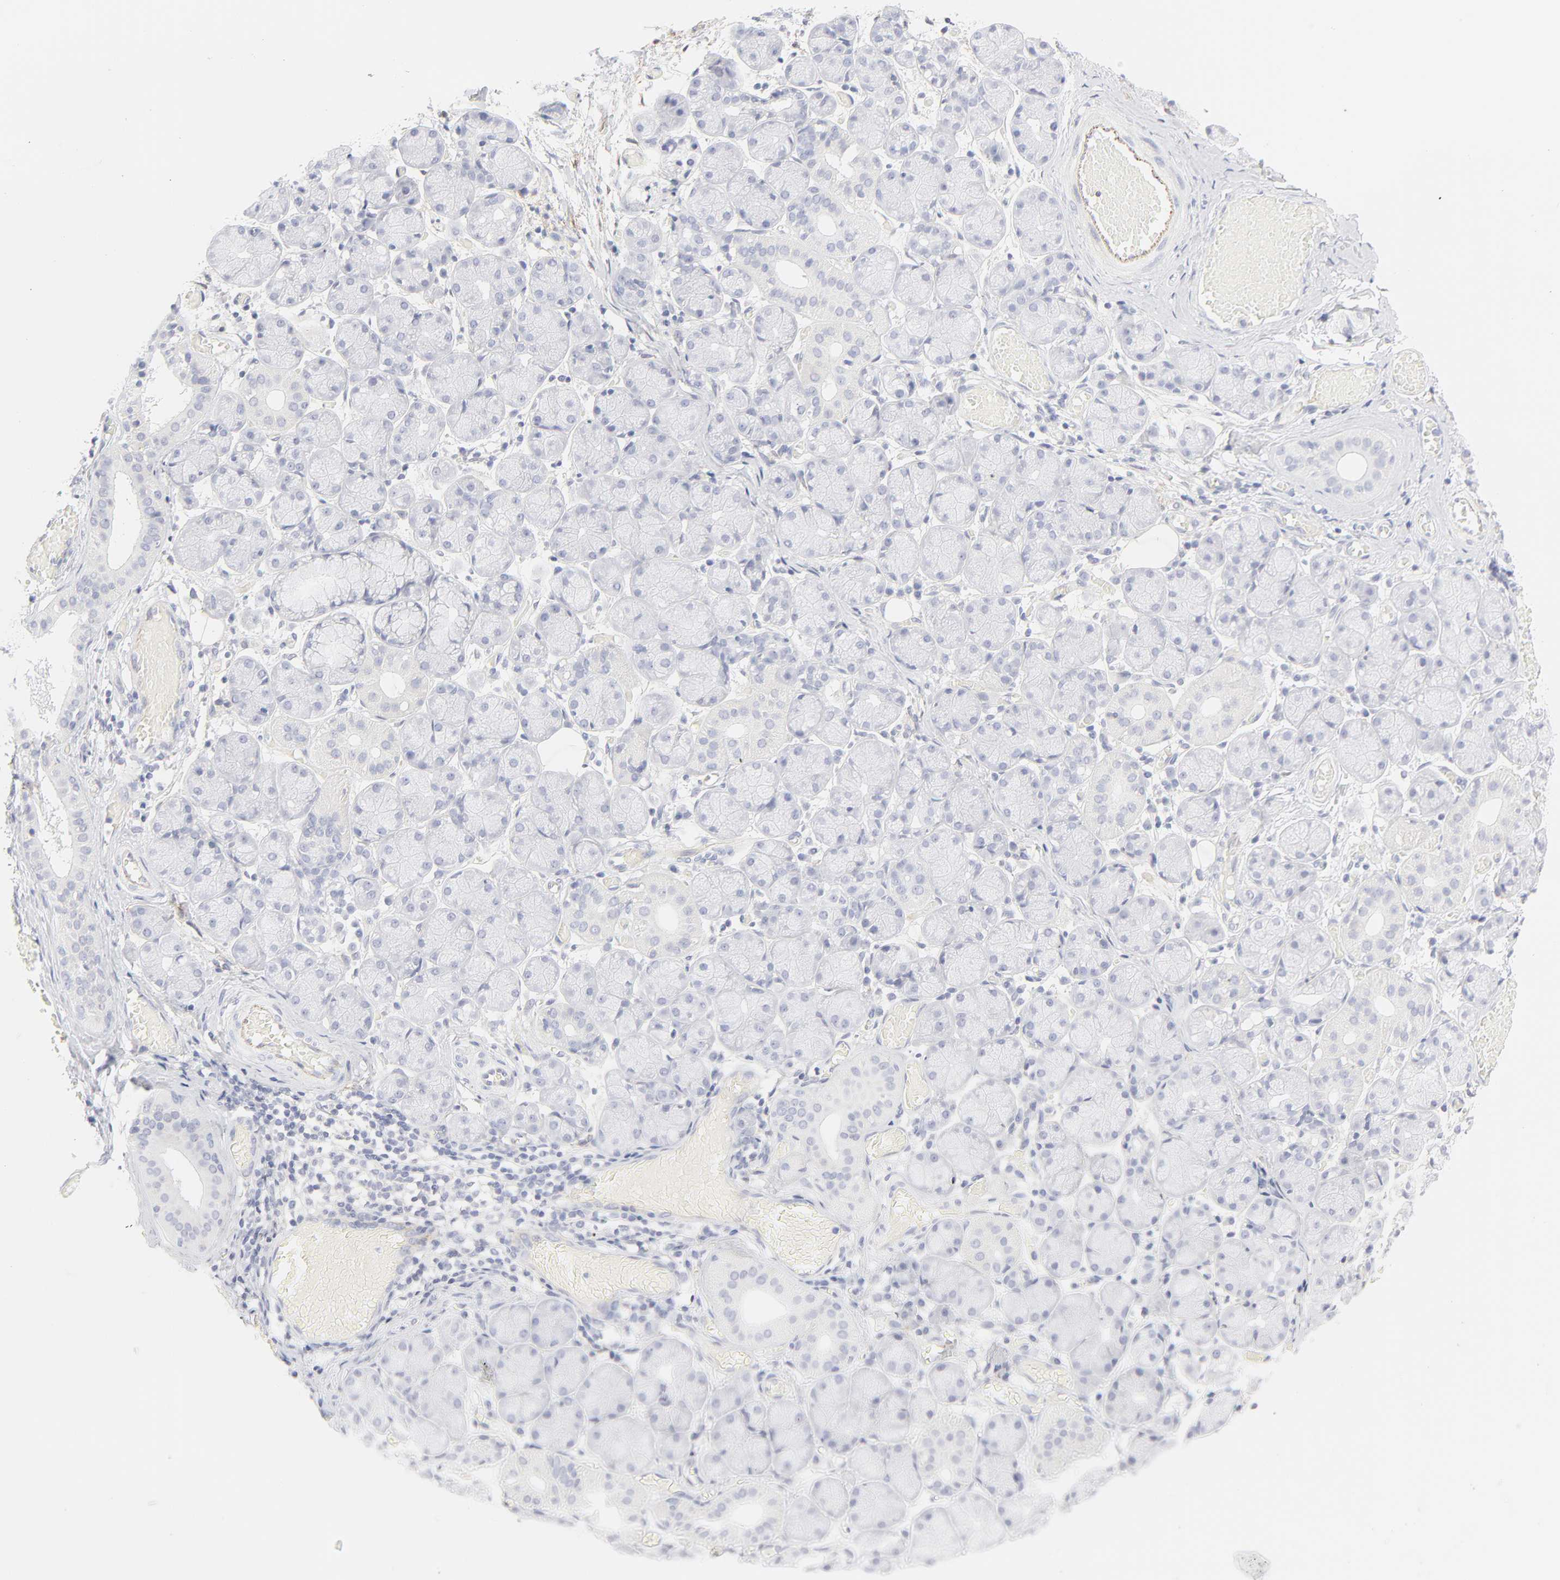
{"staining": {"intensity": "negative", "quantity": "none", "location": "none"}, "tissue": "salivary gland", "cell_type": "Glandular cells", "image_type": "normal", "snomed": [{"axis": "morphology", "description": "Normal tissue, NOS"}, {"axis": "topography", "description": "Salivary gland"}], "caption": "The histopathology image demonstrates no staining of glandular cells in unremarkable salivary gland. (DAB (3,3'-diaminobenzidine) immunohistochemistry with hematoxylin counter stain).", "gene": "ITGA5", "patient": {"sex": "female", "age": 24}}